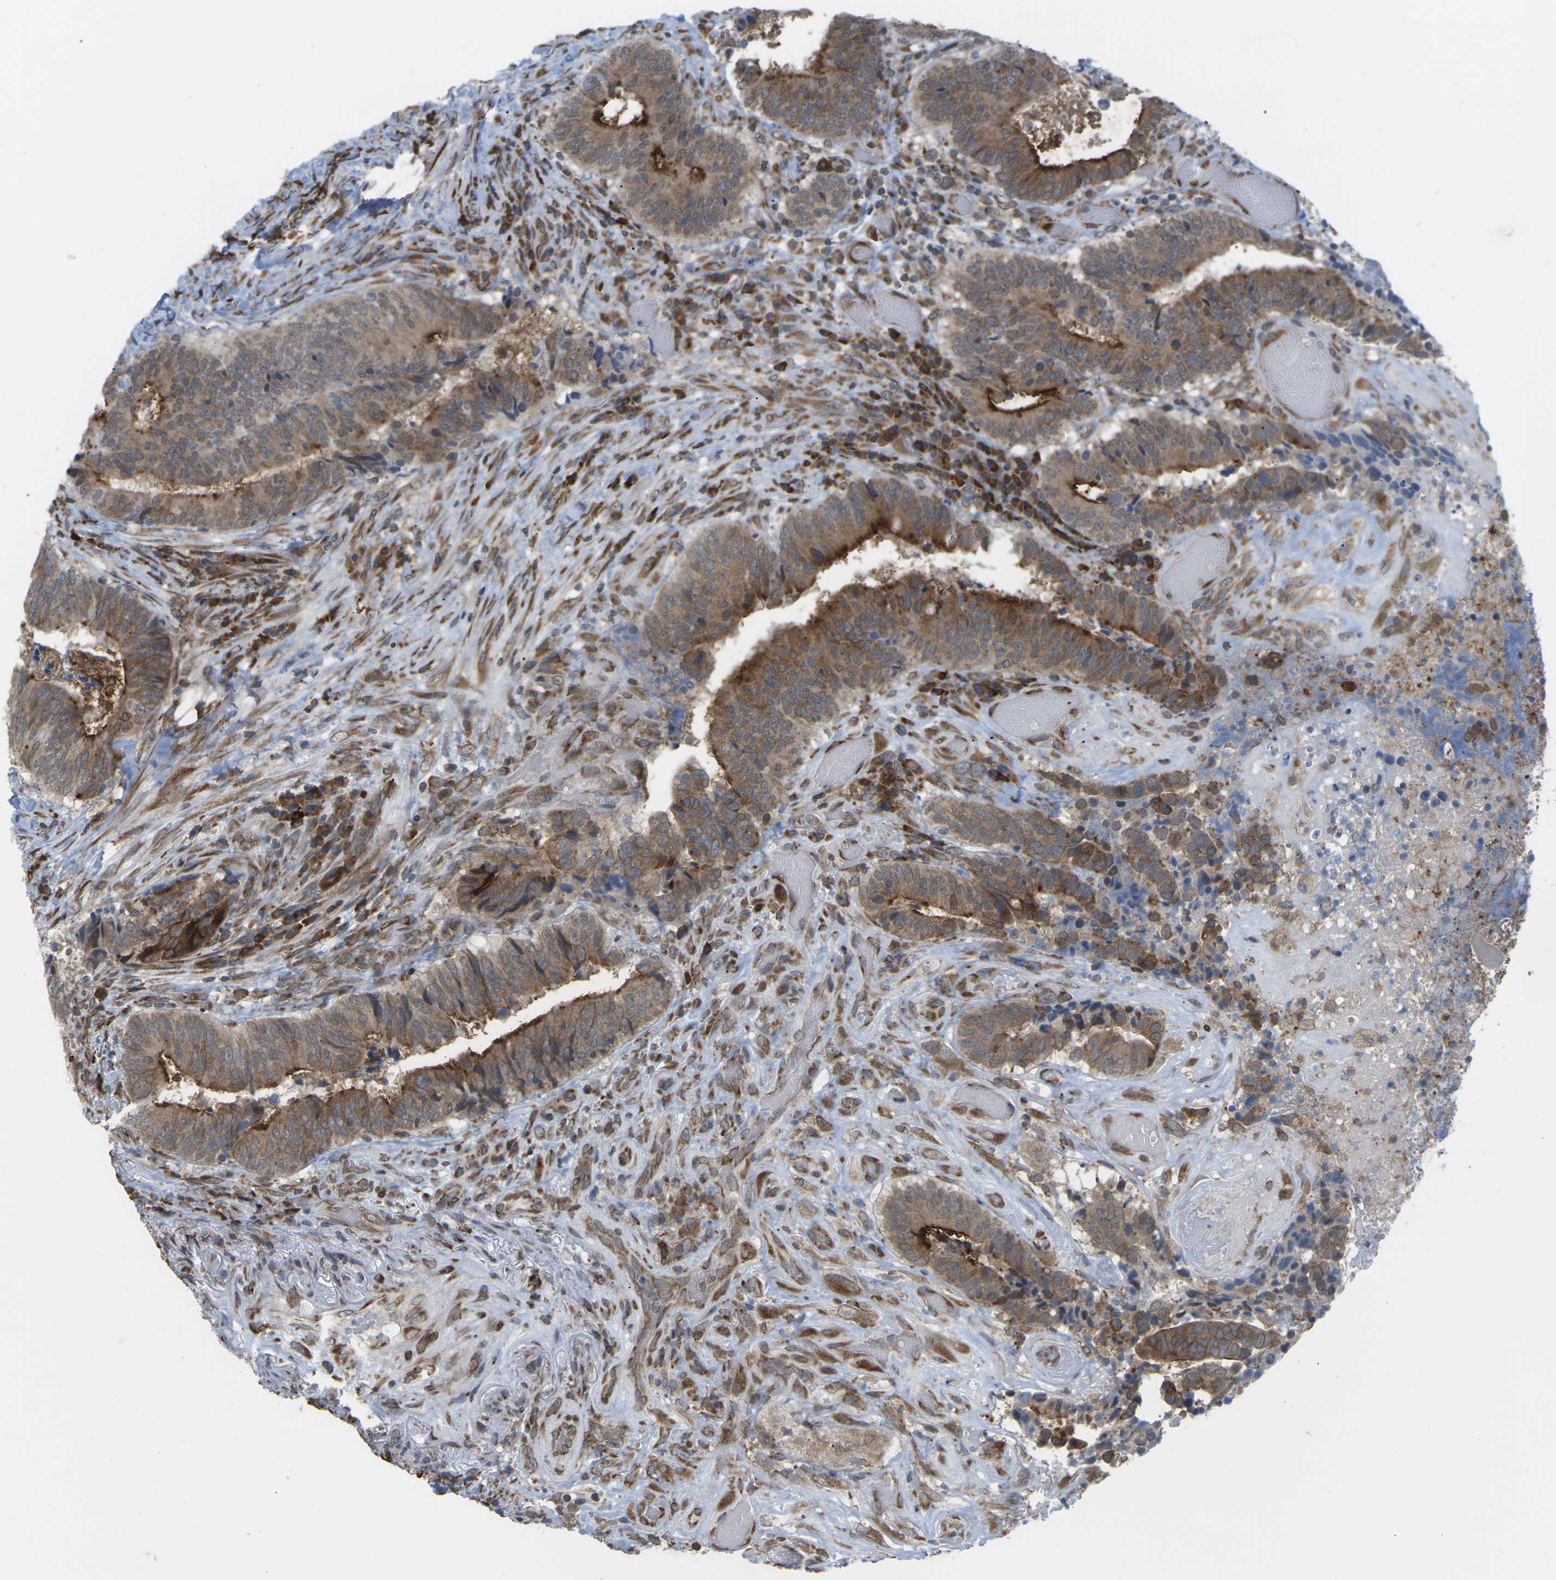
{"staining": {"intensity": "moderate", "quantity": ">75%", "location": "cytoplasmic/membranous"}, "tissue": "colorectal cancer", "cell_type": "Tumor cells", "image_type": "cancer", "snomed": [{"axis": "morphology", "description": "Adenocarcinoma, NOS"}, {"axis": "topography", "description": "Rectum"}], "caption": "The histopathology image reveals immunohistochemical staining of colorectal adenocarcinoma. There is moderate cytoplasmic/membranous positivity is appreciated in about >75% of tumor cells.", "gene": "PDZK1IP1", "patient": {"sex": "male", "age": 72}}